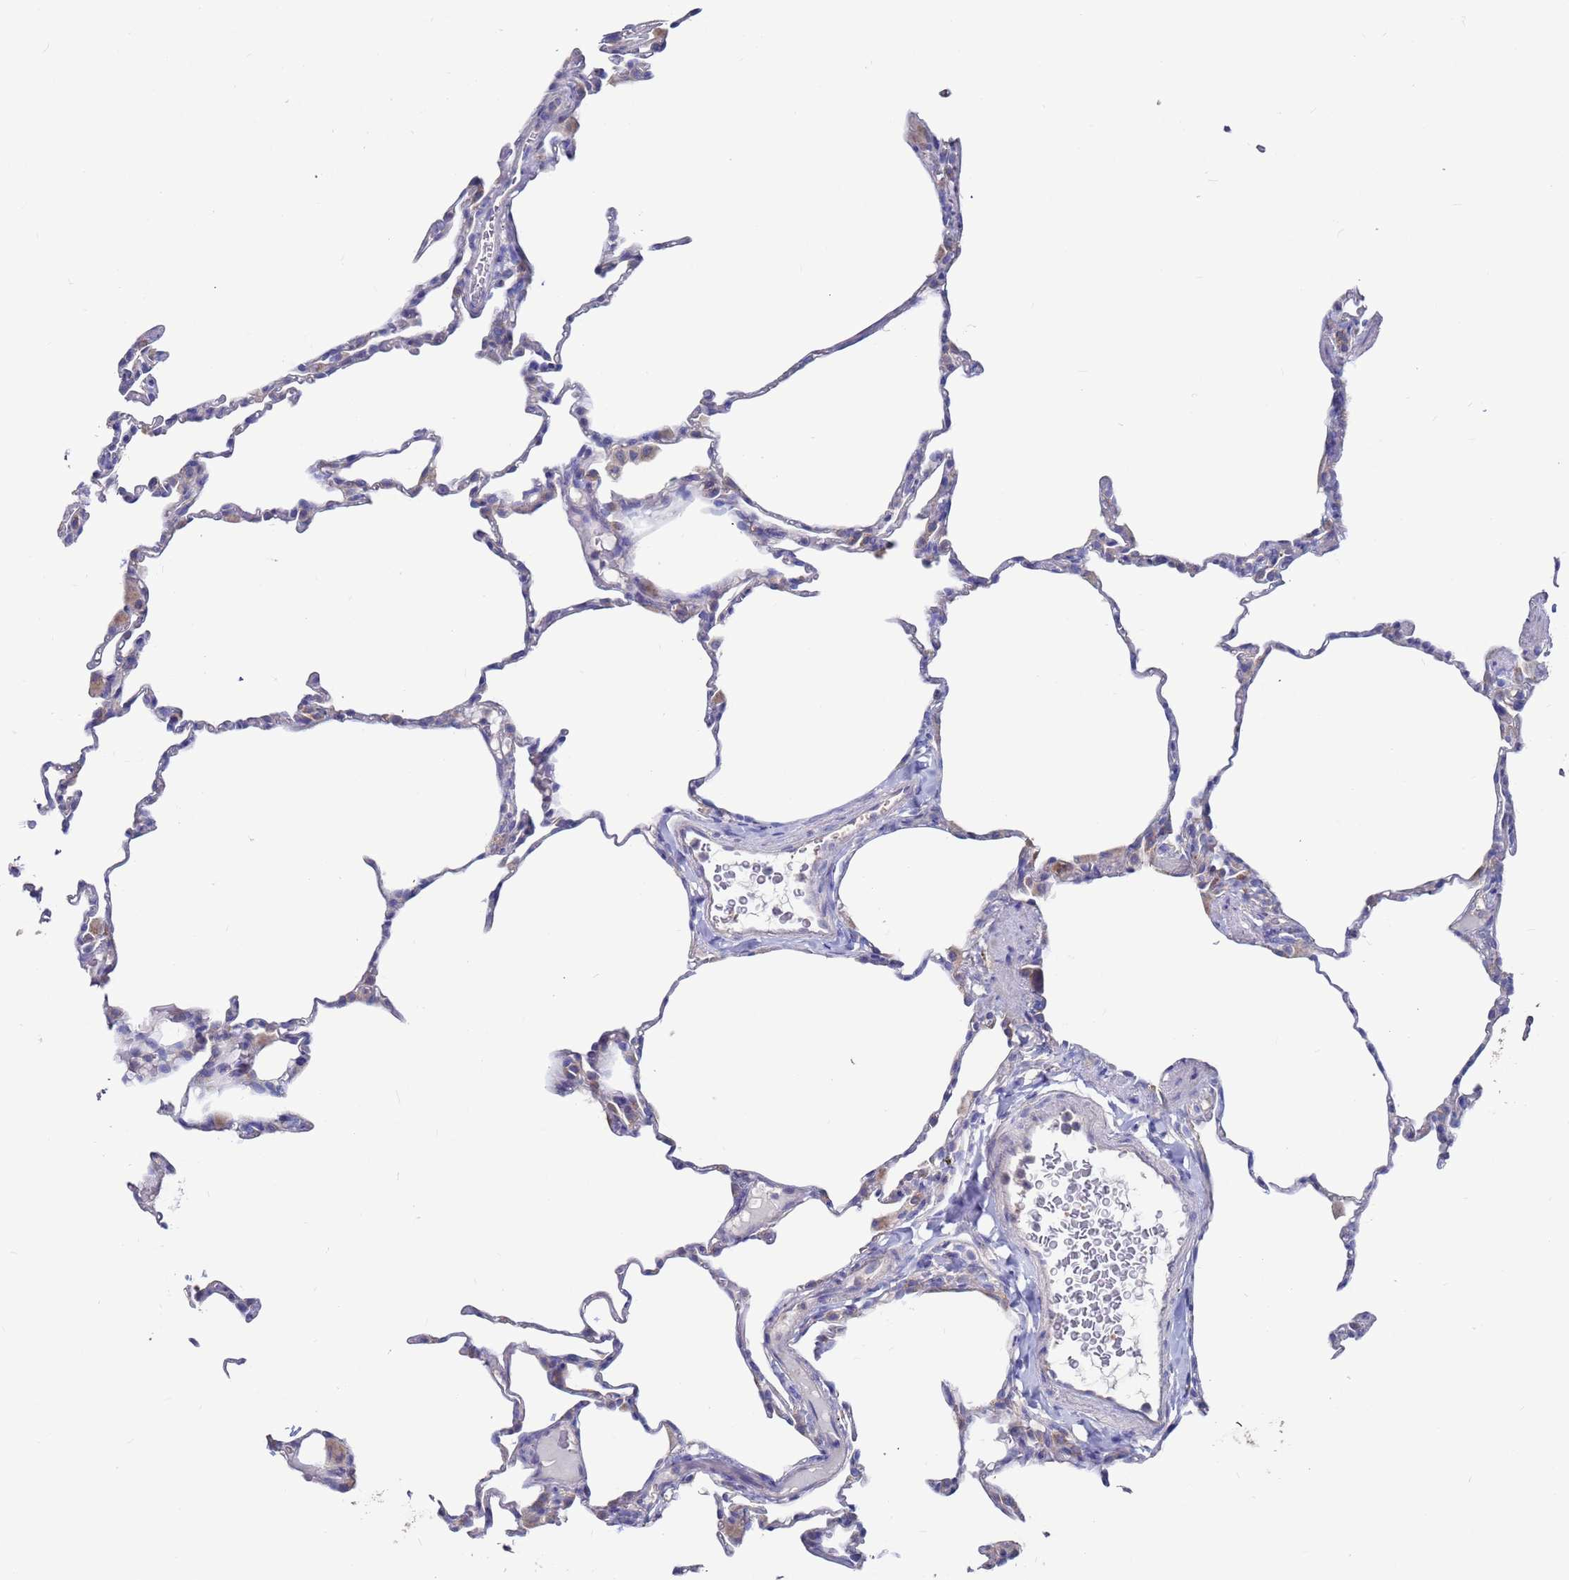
{"staining": {"intensity": "negative", "quantity": "none", "location": "none"}, "tissue": "lung", "cell_type": "Alveolar cells", "image_type": "normal", "snomed": [{"axis": "morphology", "description": "Normal tissue, NOS"}, {"axis": "topography", "description": "Lung"}], "caption": "Normal lung was stained to show a protein in brown. There is no significant expression in alveolar cells. (DAB (3,3'-diaminobenzidine) immunohistochemistry, high magnification).", "gene": "KRTCAP3", "patient": {"sex": "male", "age": 20}}